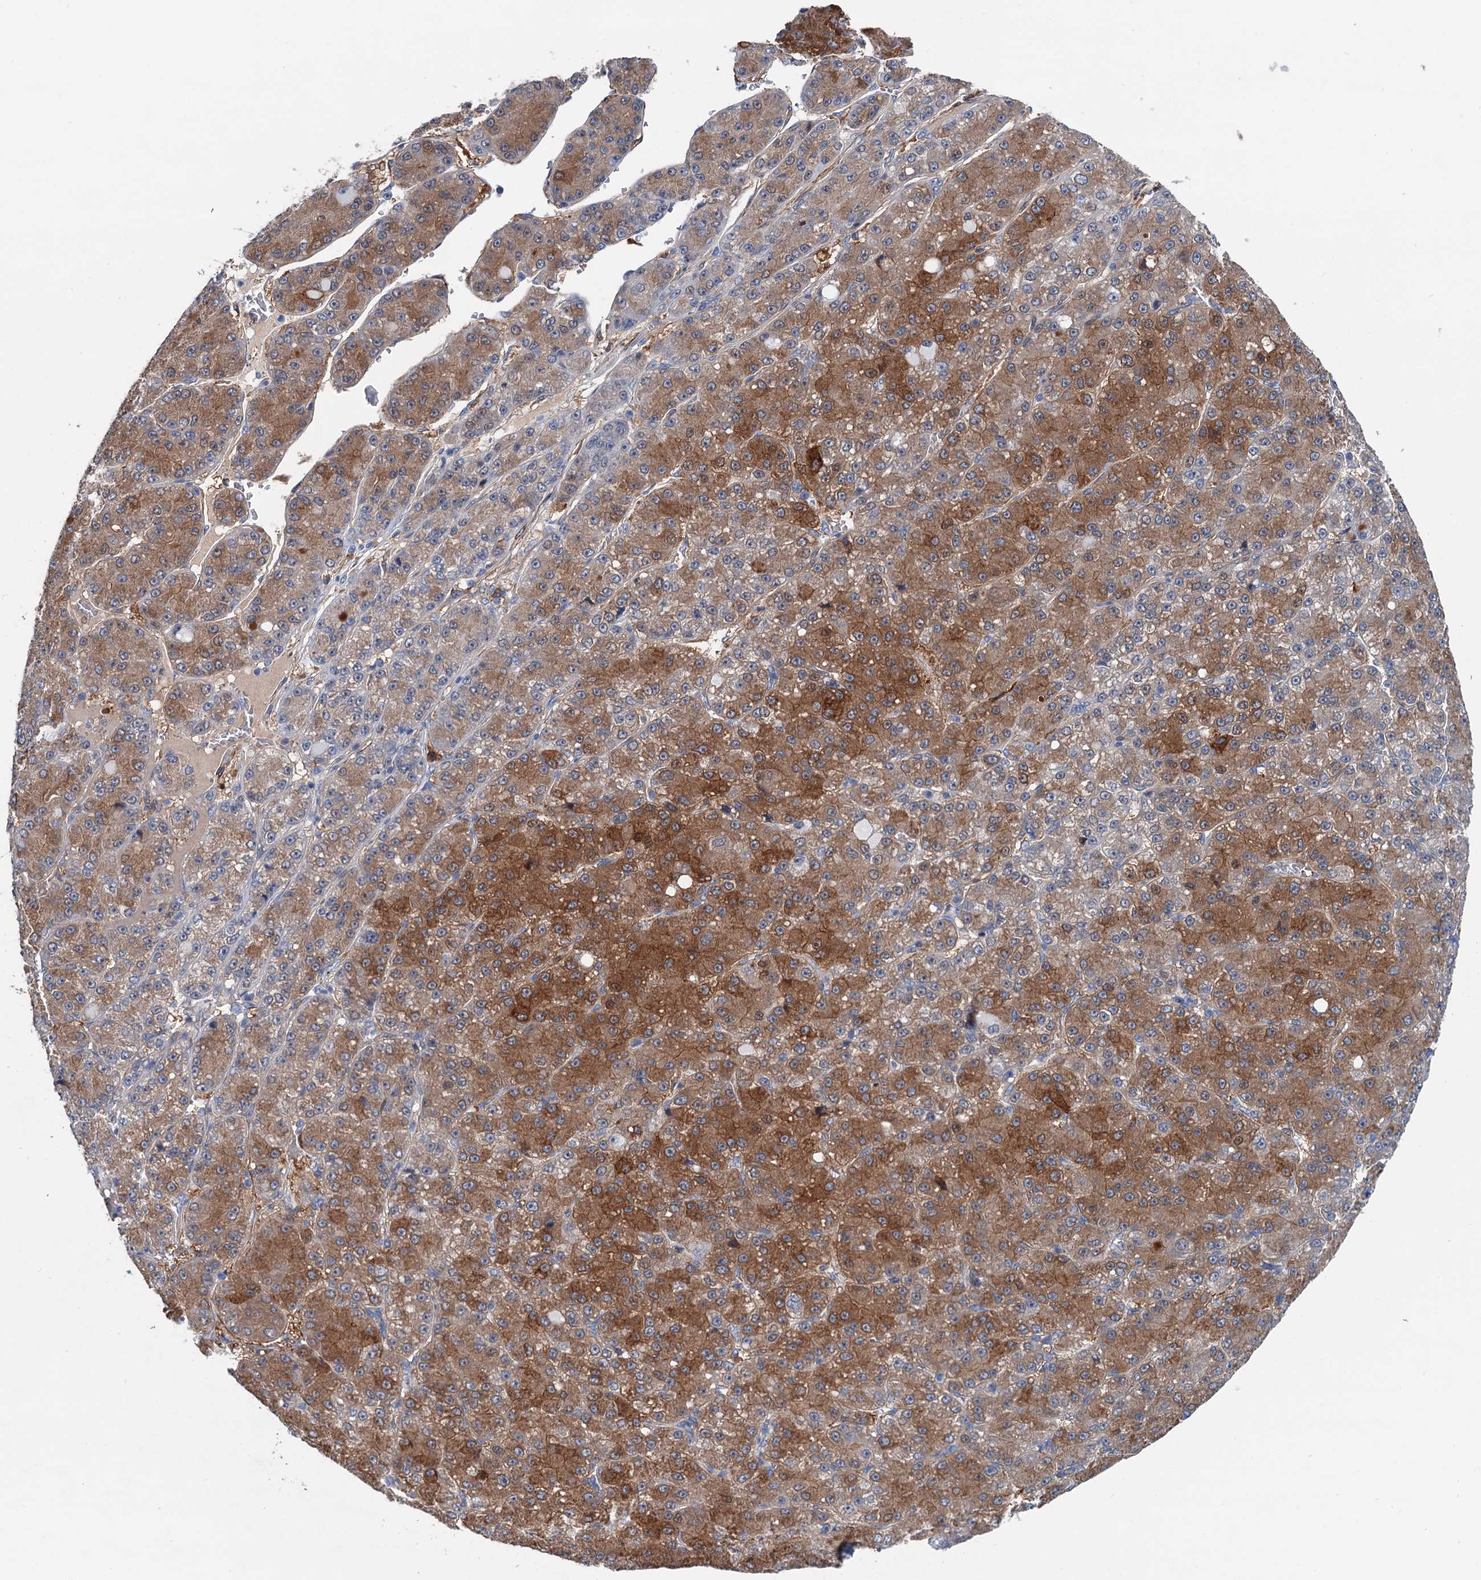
{"staining": {"intensity": "moderate", "quantity": ">75%", "location": "cytoplasmic/membranous"}, "tissue": "liver cancer", "cell_type": "Tumor cells", "image_type": "cancer", "snomed": [{"axis": "morphology", "description": "Carcinoma, Hepatocellular, NOS"}, {"axis": "topography", "description": "Liver"}], "caption": "Hepatocellular carcinoma (liver) tissue displays moderate cytoplasmic/membranous positivity in approximately >75% of tumor cells, visualized by immunohistochemistry. (IHC, brightfield microscopy, high magnification).", "gene": "CSTPP1", "patient": {"sex": "male", "age": 67}}